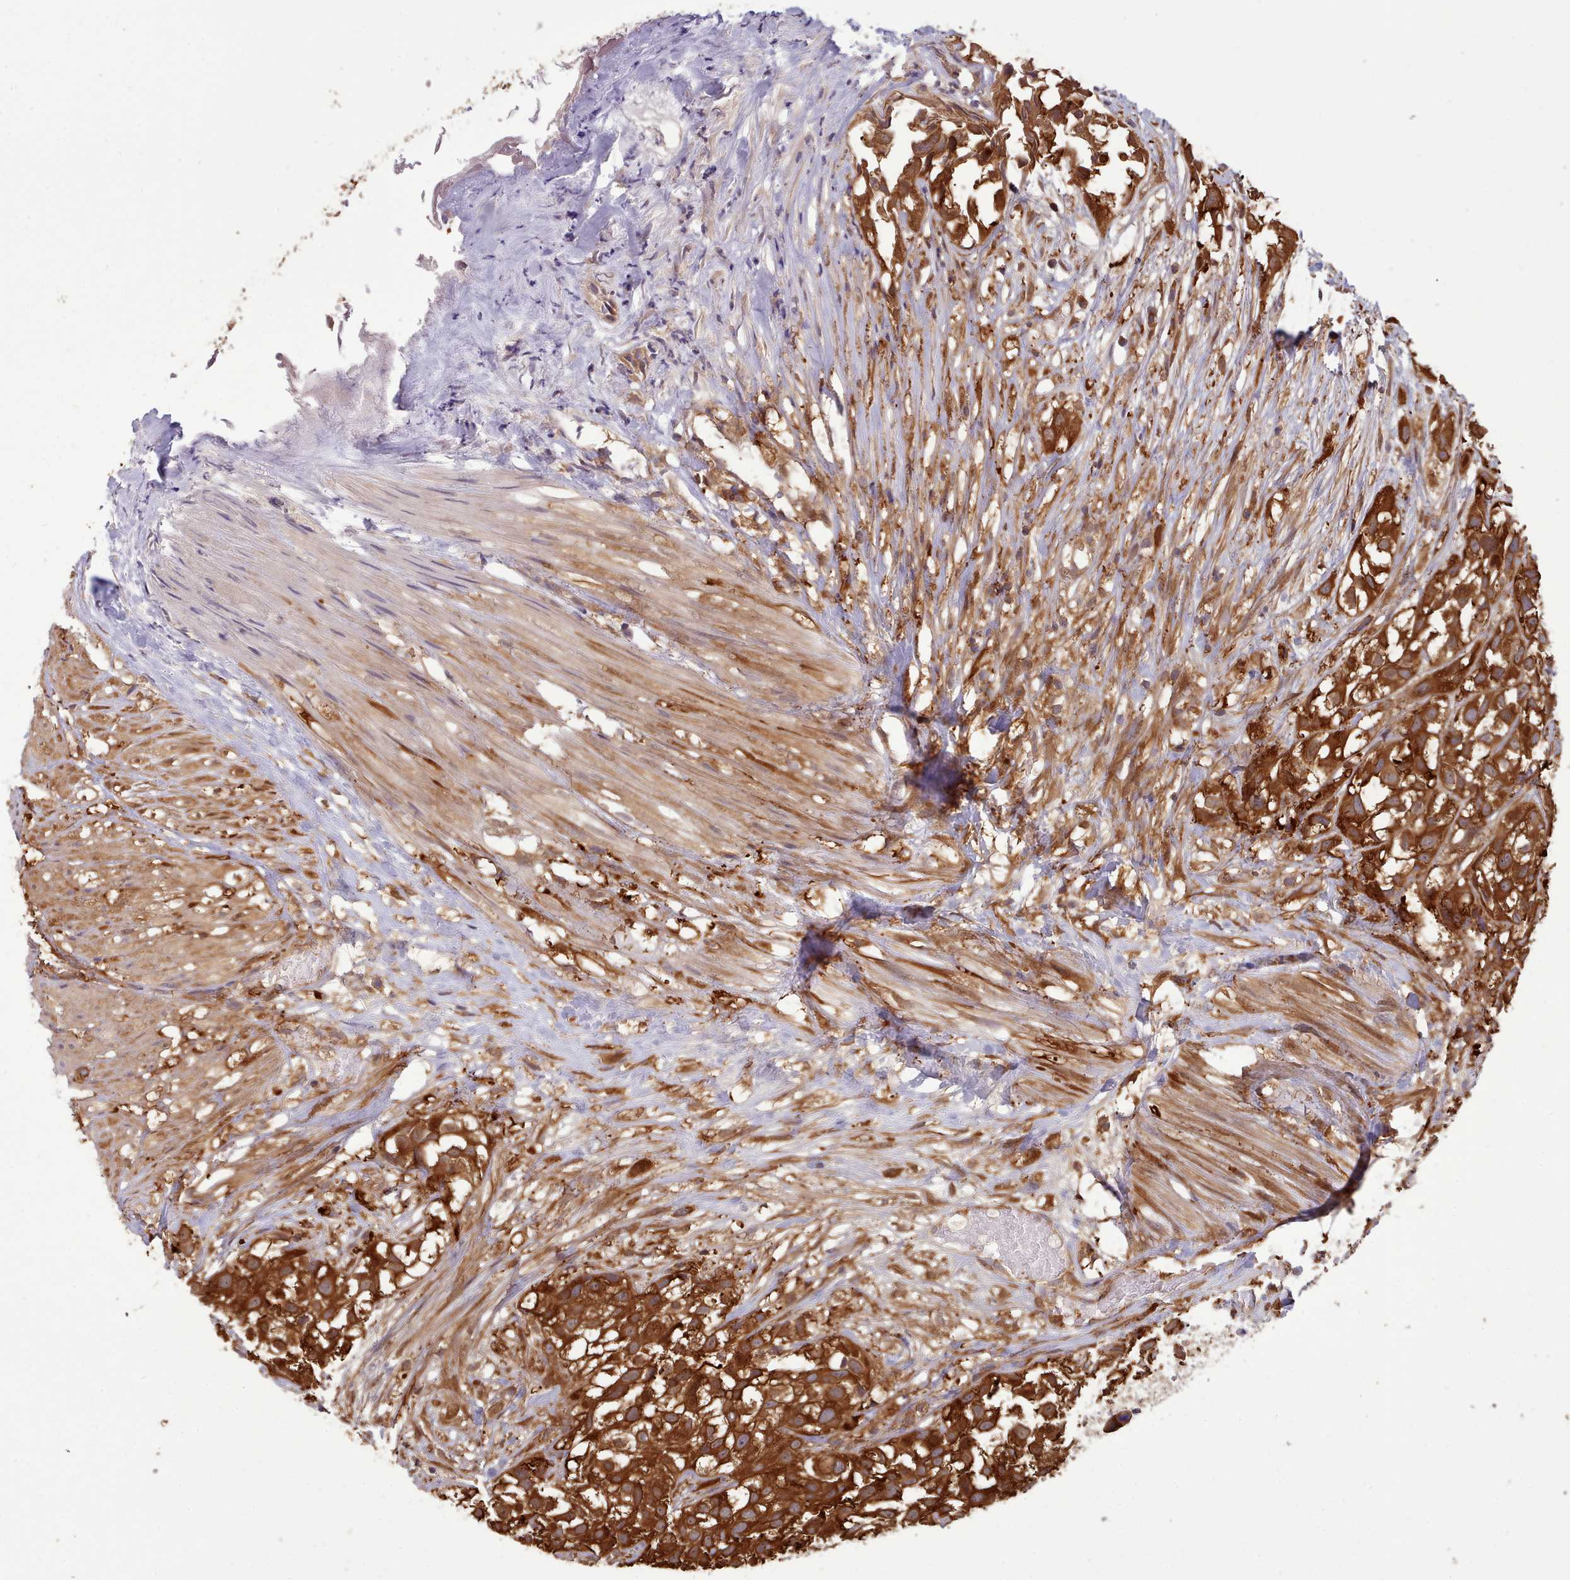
{"staining": {"intensity": "strong", "quantity": ">75%", "location": "cytoplasmic/membranous"}, "tissue": "urothelial cancer", "cell_type": "Tumor cells", "image_type": "cancer", "snomed": [{"axis": "morphology", "description": "Urothelial carcinoma, High grade"}, {"axis": "topography", "description": "Urinary bladder"}], "caption": "DAB immunohistochemical staining of urothelial cancer reveals strong cytoplasmic/membranous protein staining in approximately >75% of tumor cells.", "gene": "SLC4A9", "patient": {"sex": "male", "age": 56}}